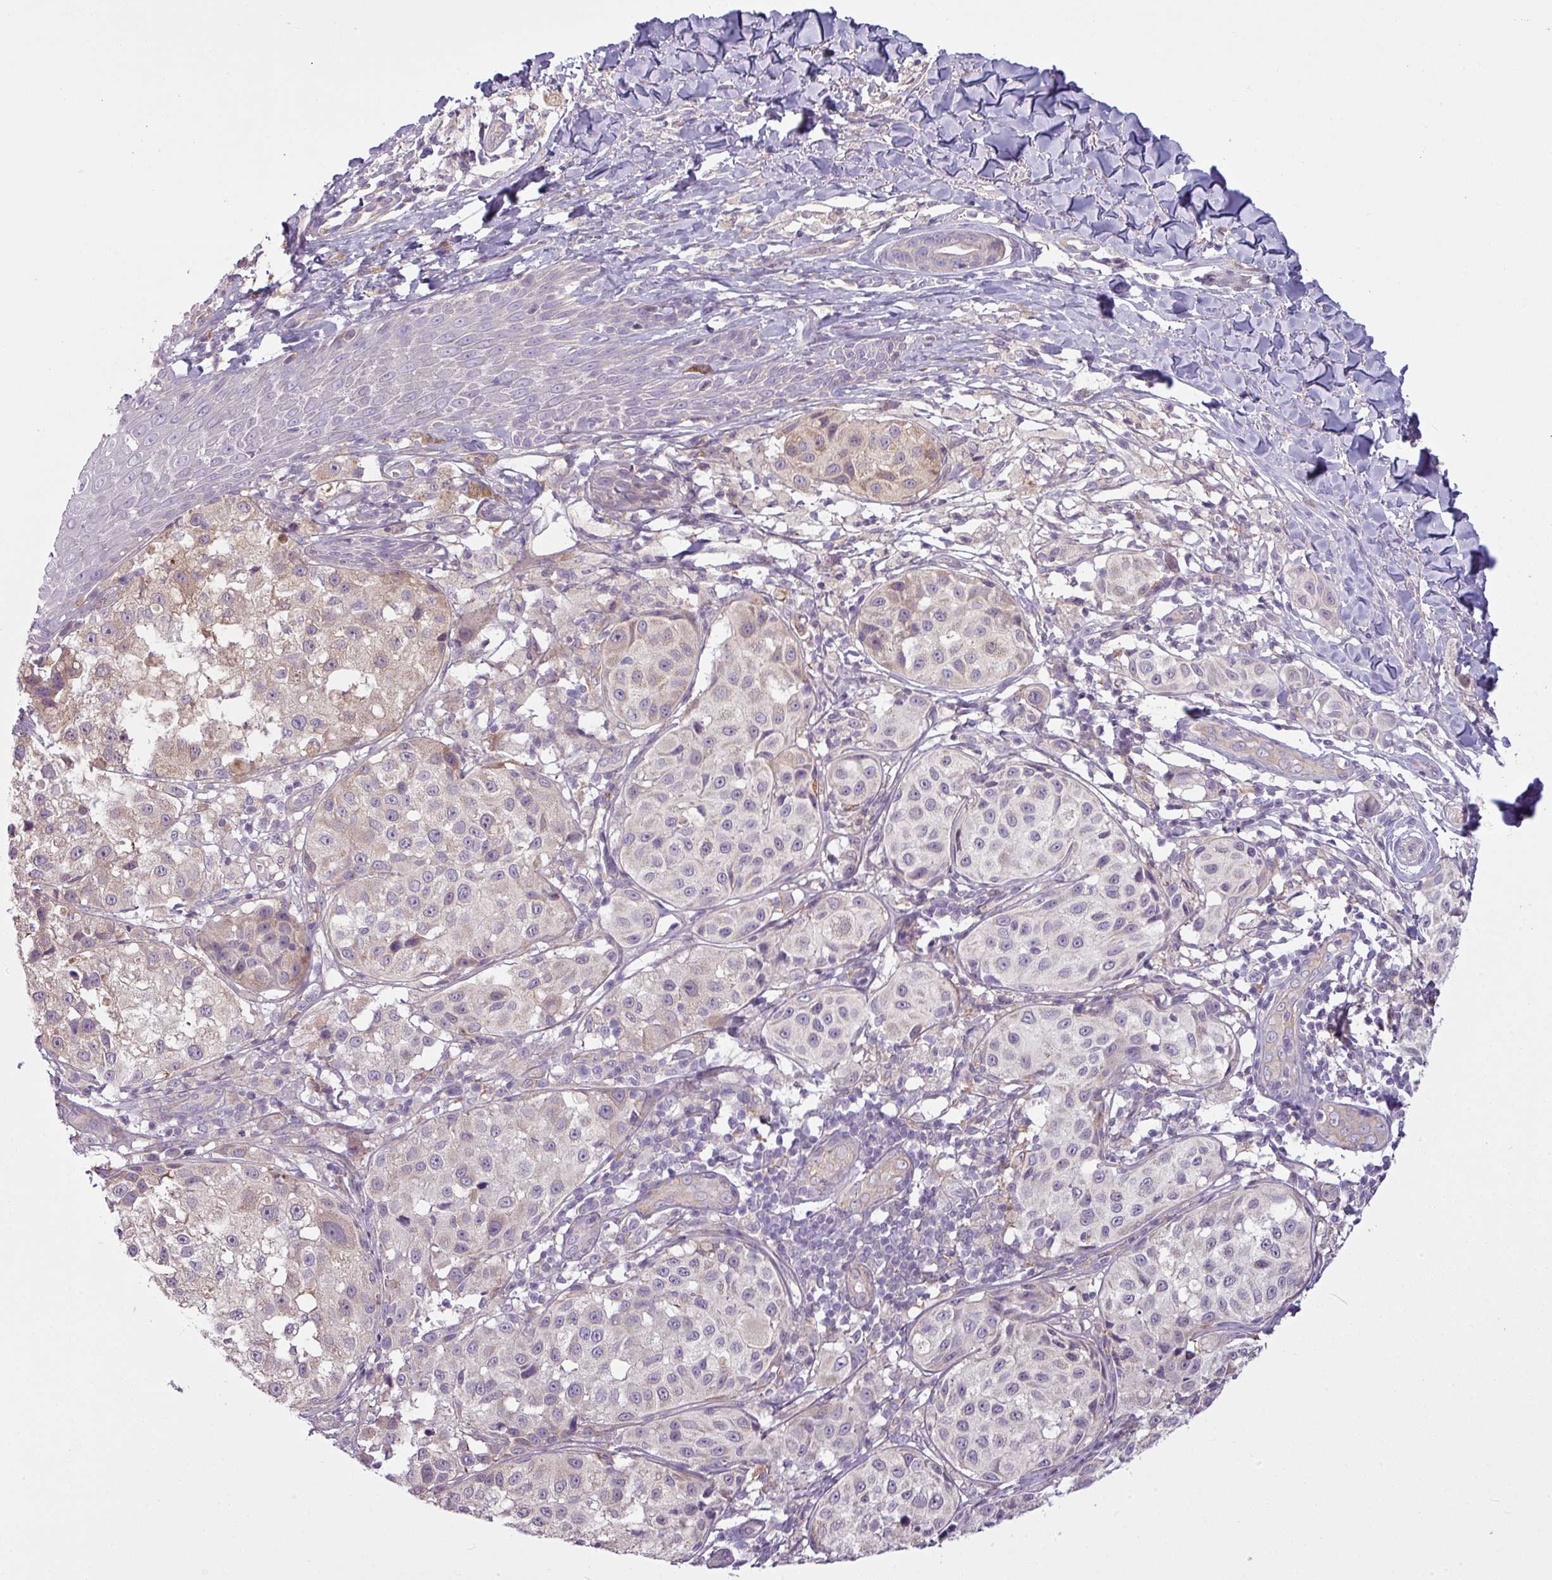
{"staining": {"intensity": "weak", "quantity": "<25%", "location": "cytoplasmic/membranous"}, "tissue": "melanoma", "cell_type": "Tumor cells", "image_type": "cancer", "snomed": [{"axis": "morphology", "description": "Malignant melanoma, NOS"}, {"axis": "topography", "description": "Skin"}], "caption": "Photomicrograph shows no significant protein staining in tumor cells of melanoma. (Stains: DAB (3,3'-diaminobenzidine) immunohistochemistry with hematoxylin counter stain, Microscopy: brightfield microscopy at high magnification).", "gene": "CAMK2B", "patient": {"sex": "male", "age": 39}}